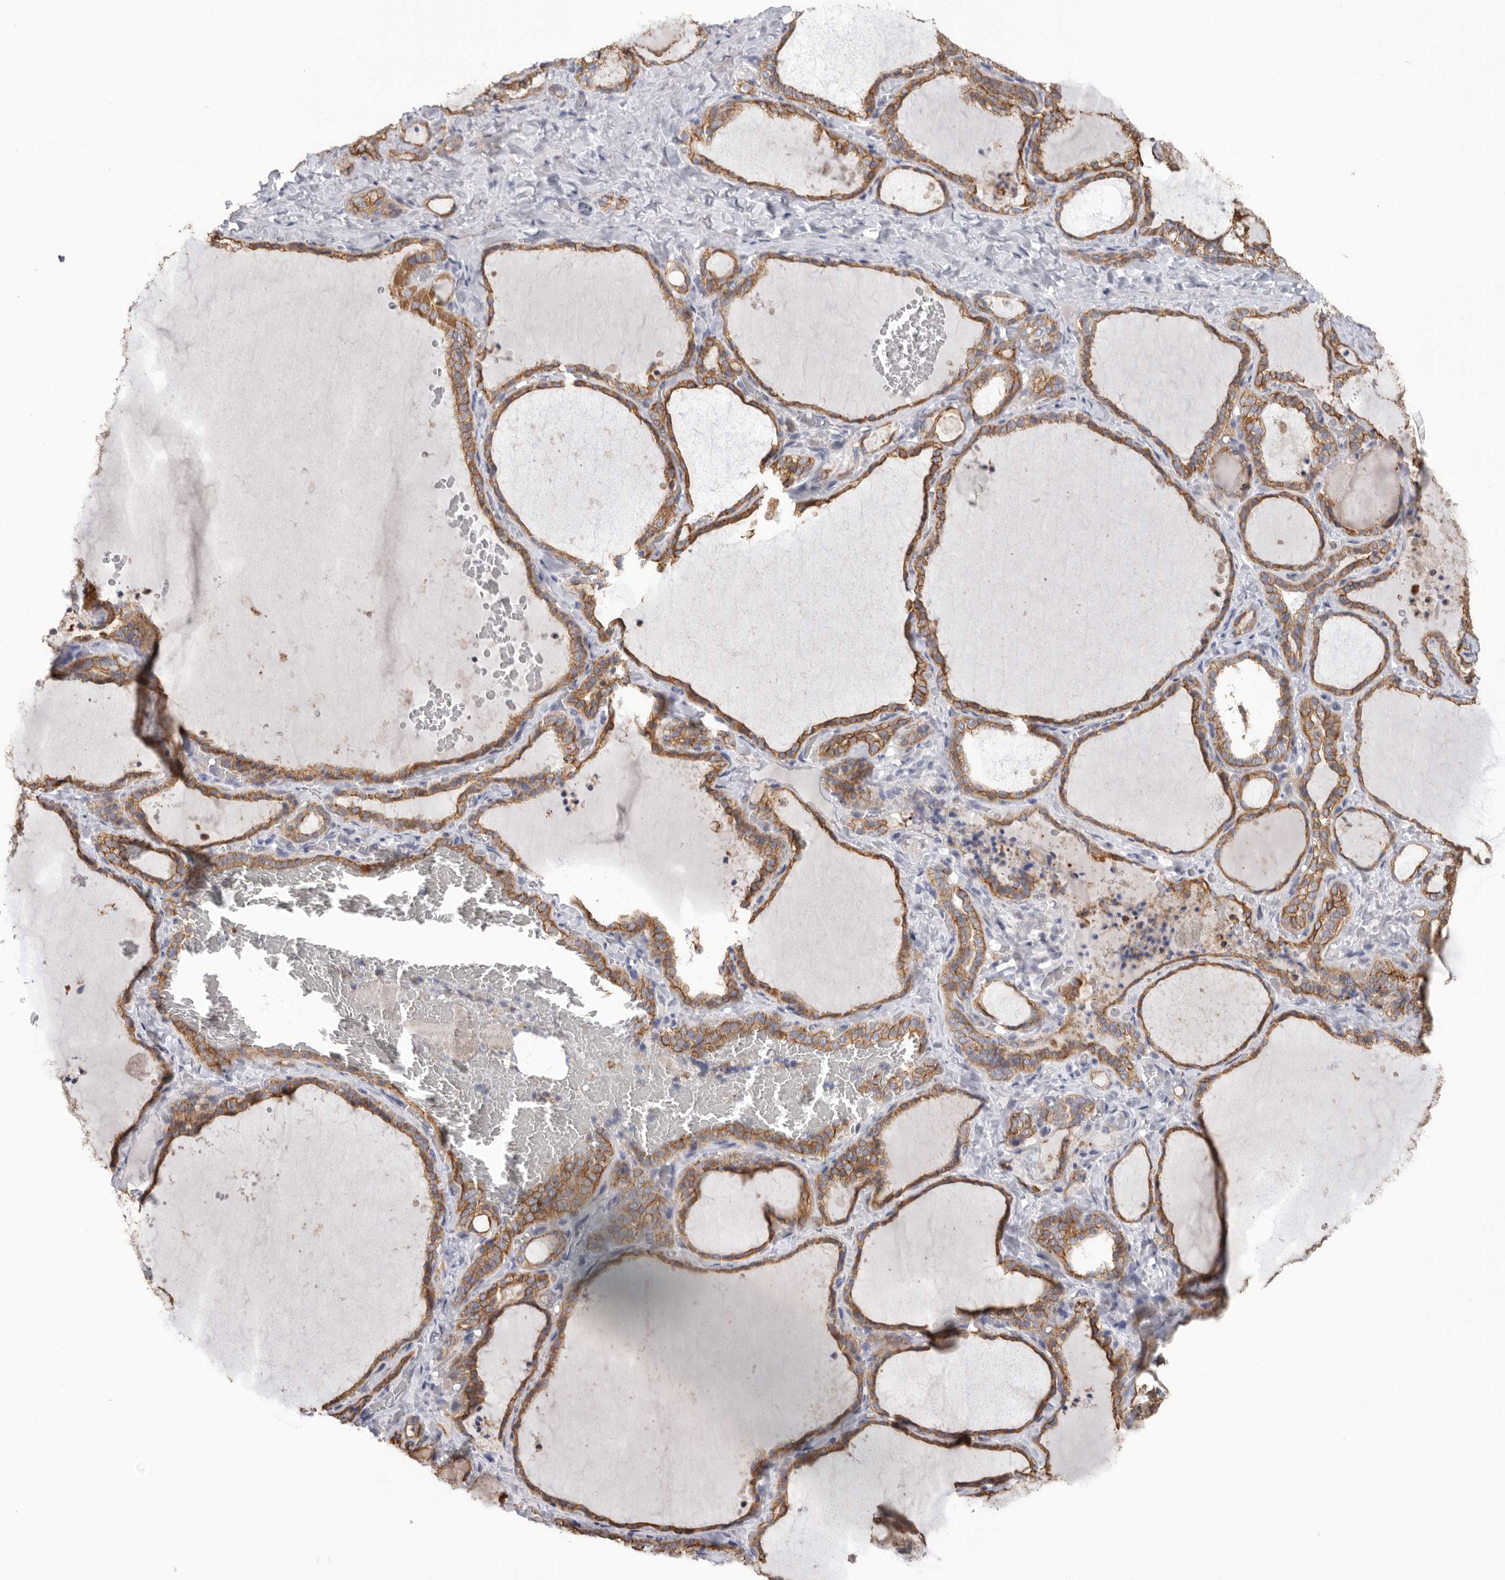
{"staining": {"intensity": "strong", "quantity": ">75%", "location": "cytoplasmic/membranous"}, "tissue": "thyroid gland", "cell_type": "Glandular cells", "image_type": "normal", "snomed": [{"axis": "morphology", "description": "Normal tissue, NOS"}, {"axis": "topography", "description": "Thyroid gland"}], "caption": "Immunohistochemical staining of unremarkable human thyroid gland displays >75% levels of strong cytoplasmic/membranous protein expression in about >75% of glandular cells. The staining was performed using DAB to visualize the protein expression in brown, while the nuclei were stained in blue with hematoxylin (Magnification: 20x).", "gene": "MTFR1L", "patient": {"sex": "female", "age": 22}}